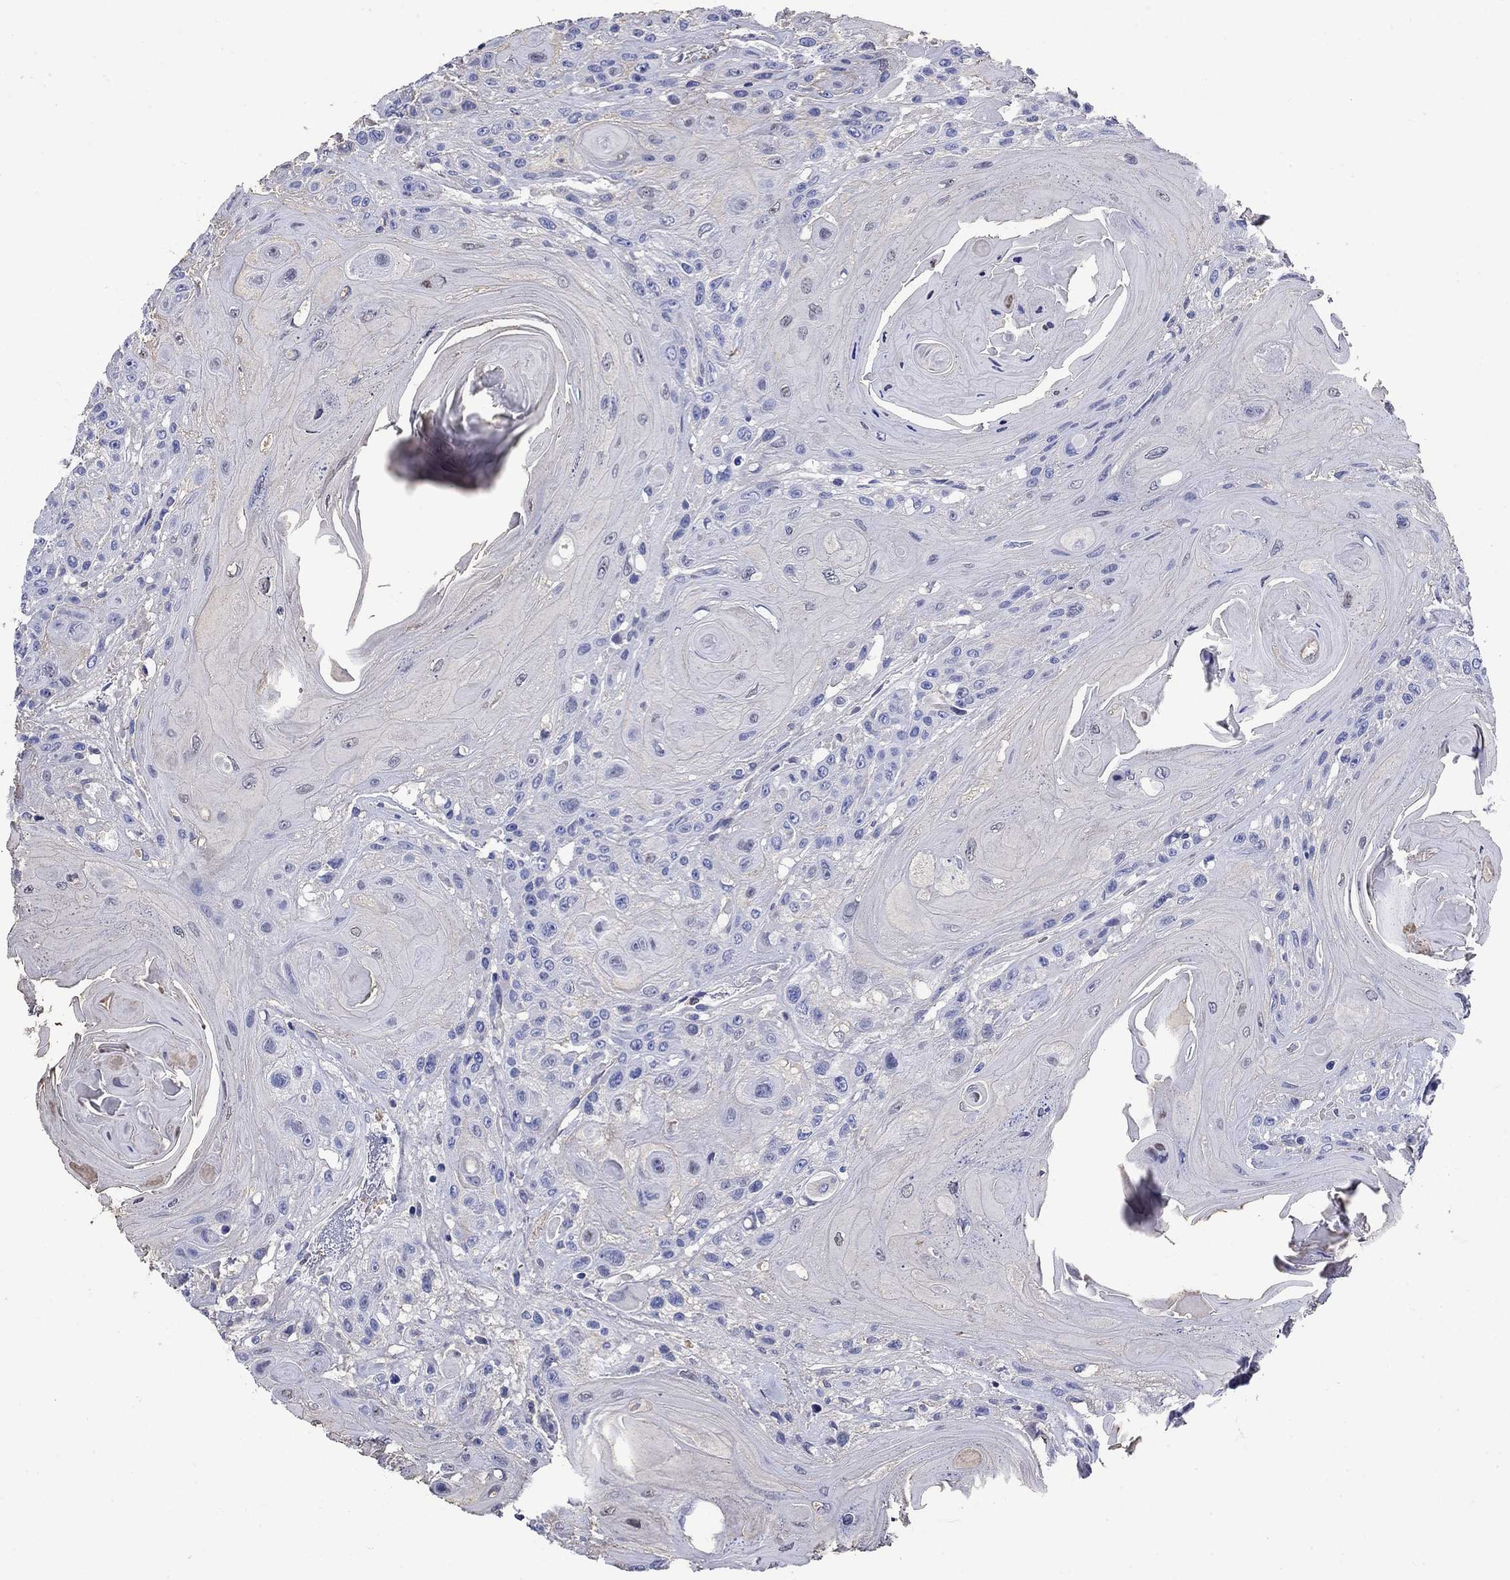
{"staining": {"intensity": "negative", "quantity": "none", "location": "none"}, "tissue": "head and neck cancer", "cell_type": "Tumor cells", "image_type": "cancer", "snomed": [{"axis": "morphology", "description": "Squamous cell carcinoma, NOS"}, {"axis": "topography", "description": "Head-Neck"}], "caption": "Protein analysis of squamous cell carcinoma (head and neck) demonstrates no significant staining in tumor cells.", "gene": "TFR2", "patient": {"sex": "female", "age": 59}}